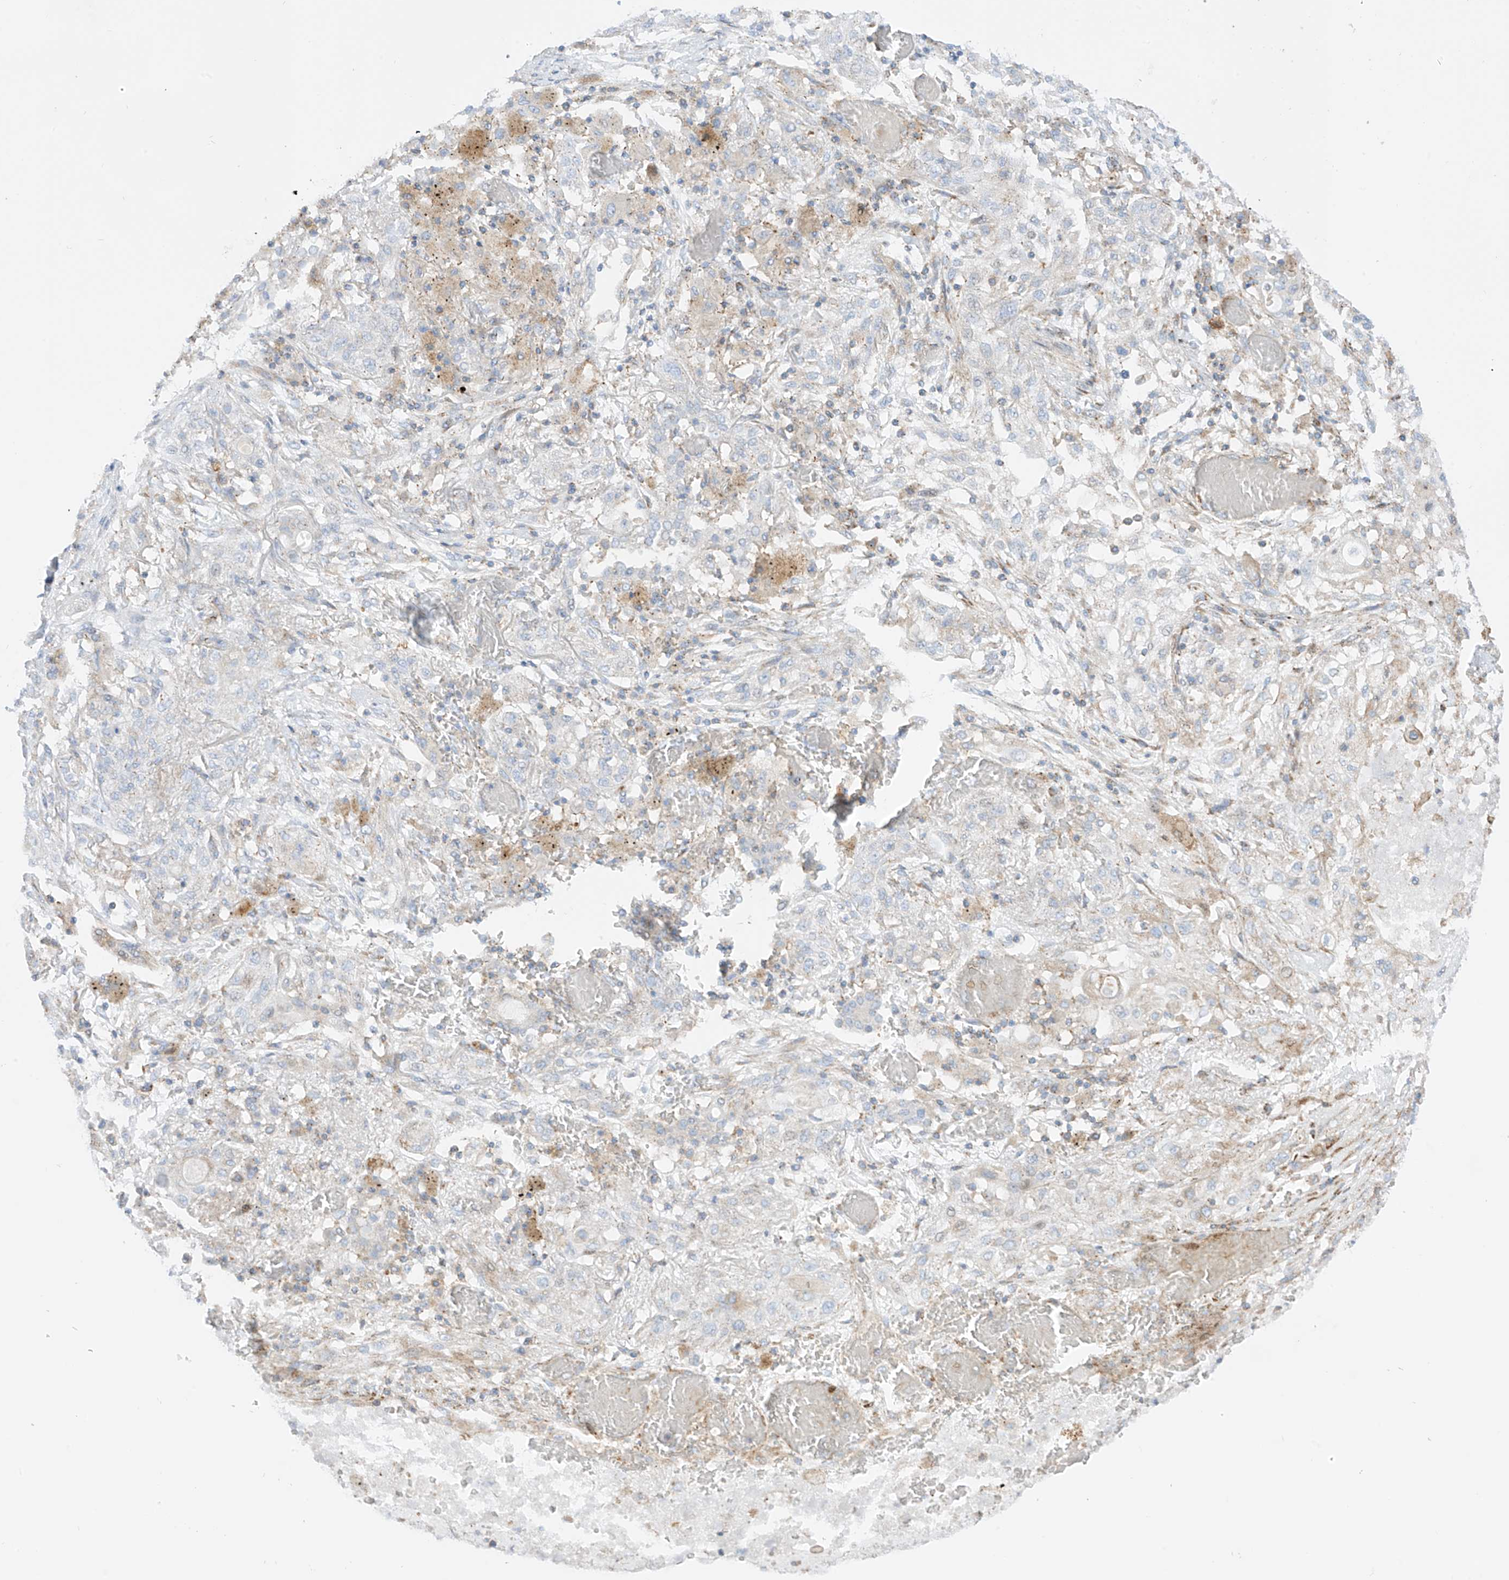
{"staining": {"intensity": "negative", "quantity": "none", "location": "none"}, "tissue": "lung cancer", "cell_type": "Tumor cells", "image_type": "cancer", "snomed": [{"axis": "morphology", "description": "Squamous cell carcinoma, NOS"}, {"axis": "topography", "description": "Lung"}], "caption": "Tumor cells show no significant staining in lung cancer (squamous cell carcinoma).", "gene": "XKR3", "patient": {"sex": "female", "age": 47}}